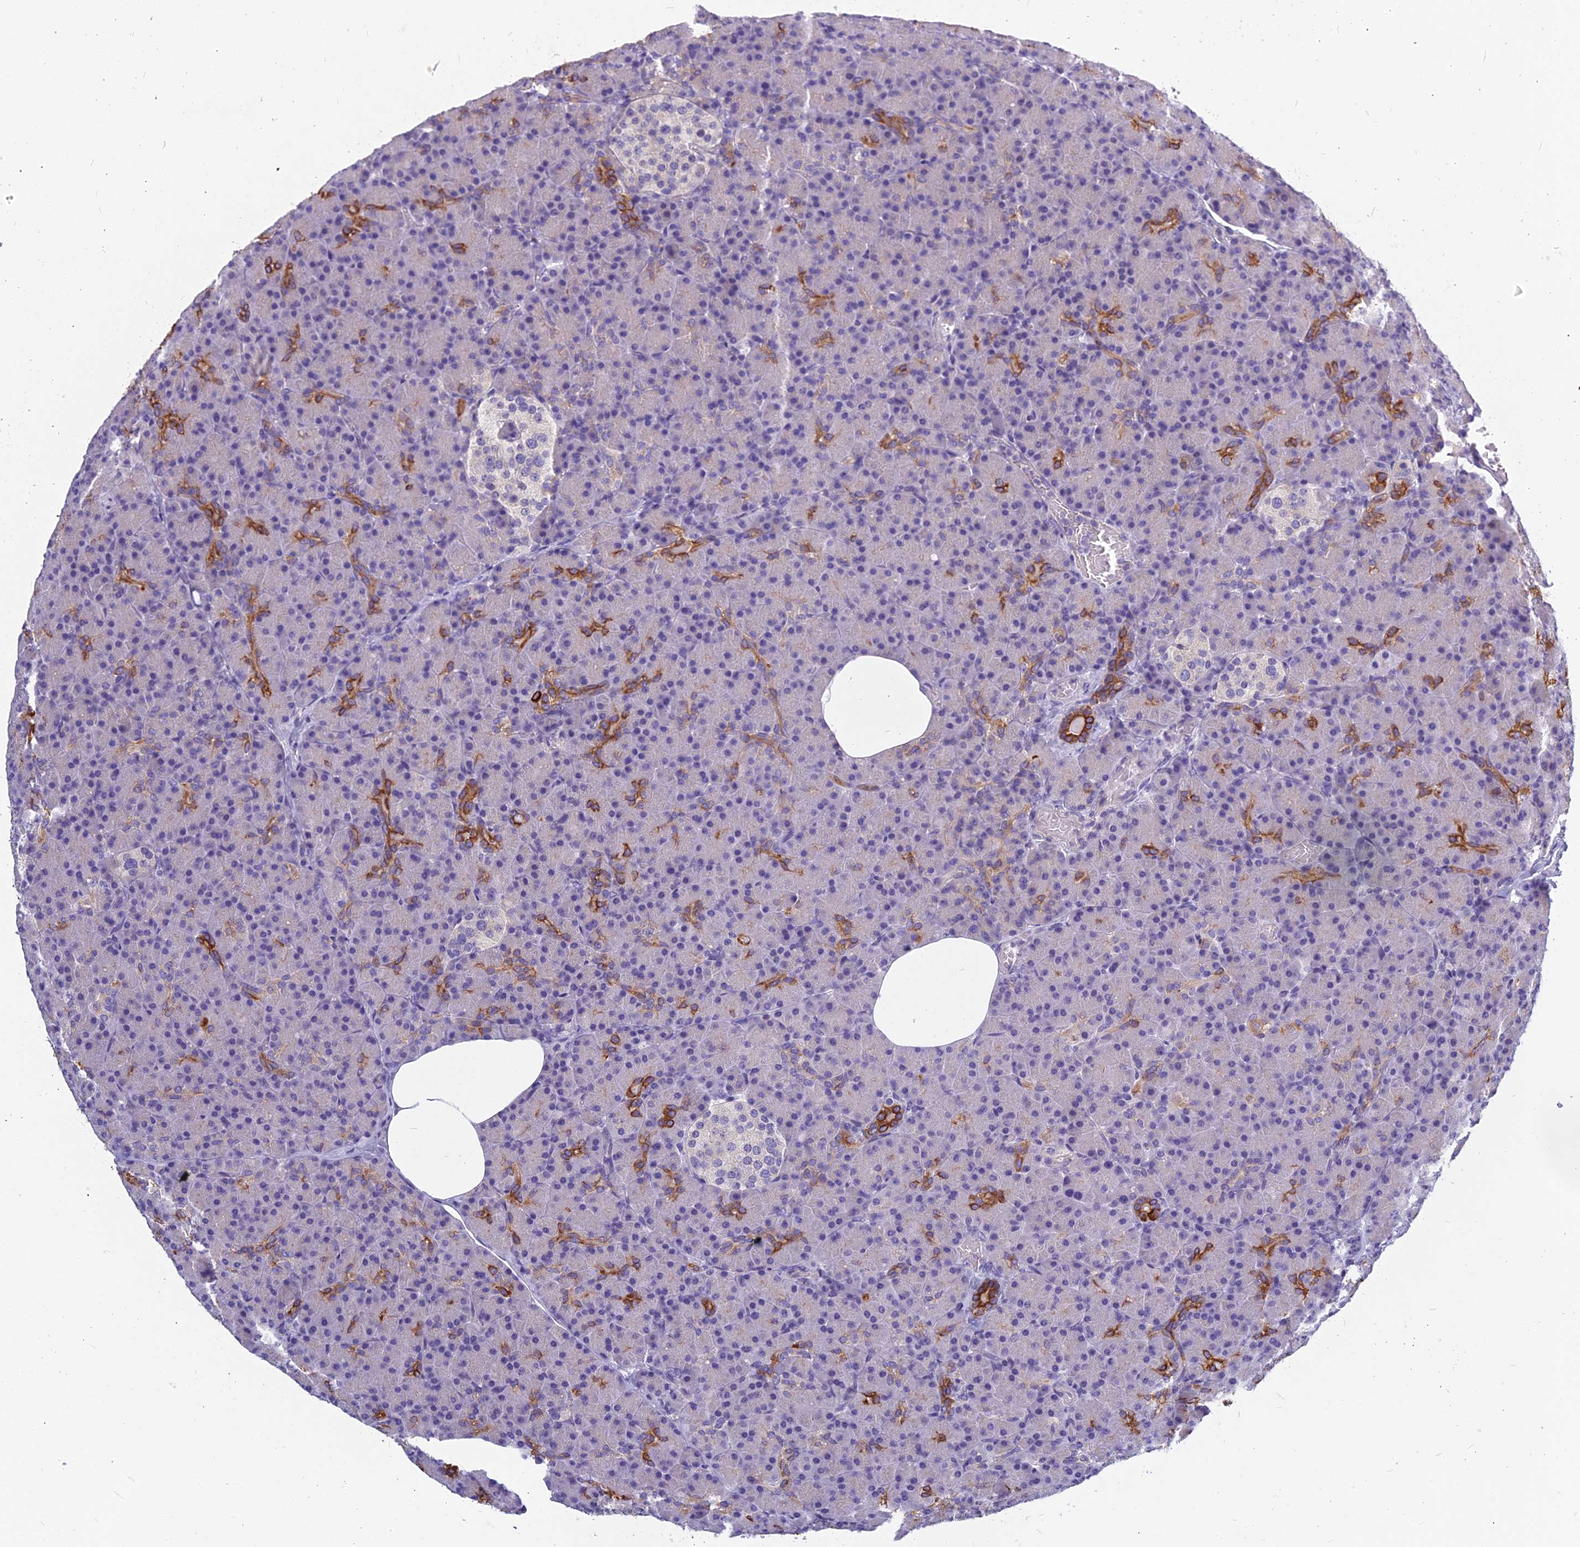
{"staining": {"intensity": "strong", "quantity": "<25%", "location": "cytoplasmic/membranous"}, "tissue": "pancreas", "cell_type": "Exocrine glandular cells", "image_type": "normal", "snomed": [{"axis": "morphology", "description": "Normal tissue, NOS"}, {"axis": "topography", "description": "Pancreas"}], "caption": "The micrograph shows immunohistochemical staining of benign pancreas. There is strong cytoplasmic/membranous positivity is present in about <25% of exocrine glandular cells.", "gene": "RBM41", "patient": {"sex": "female", "age": 43}}